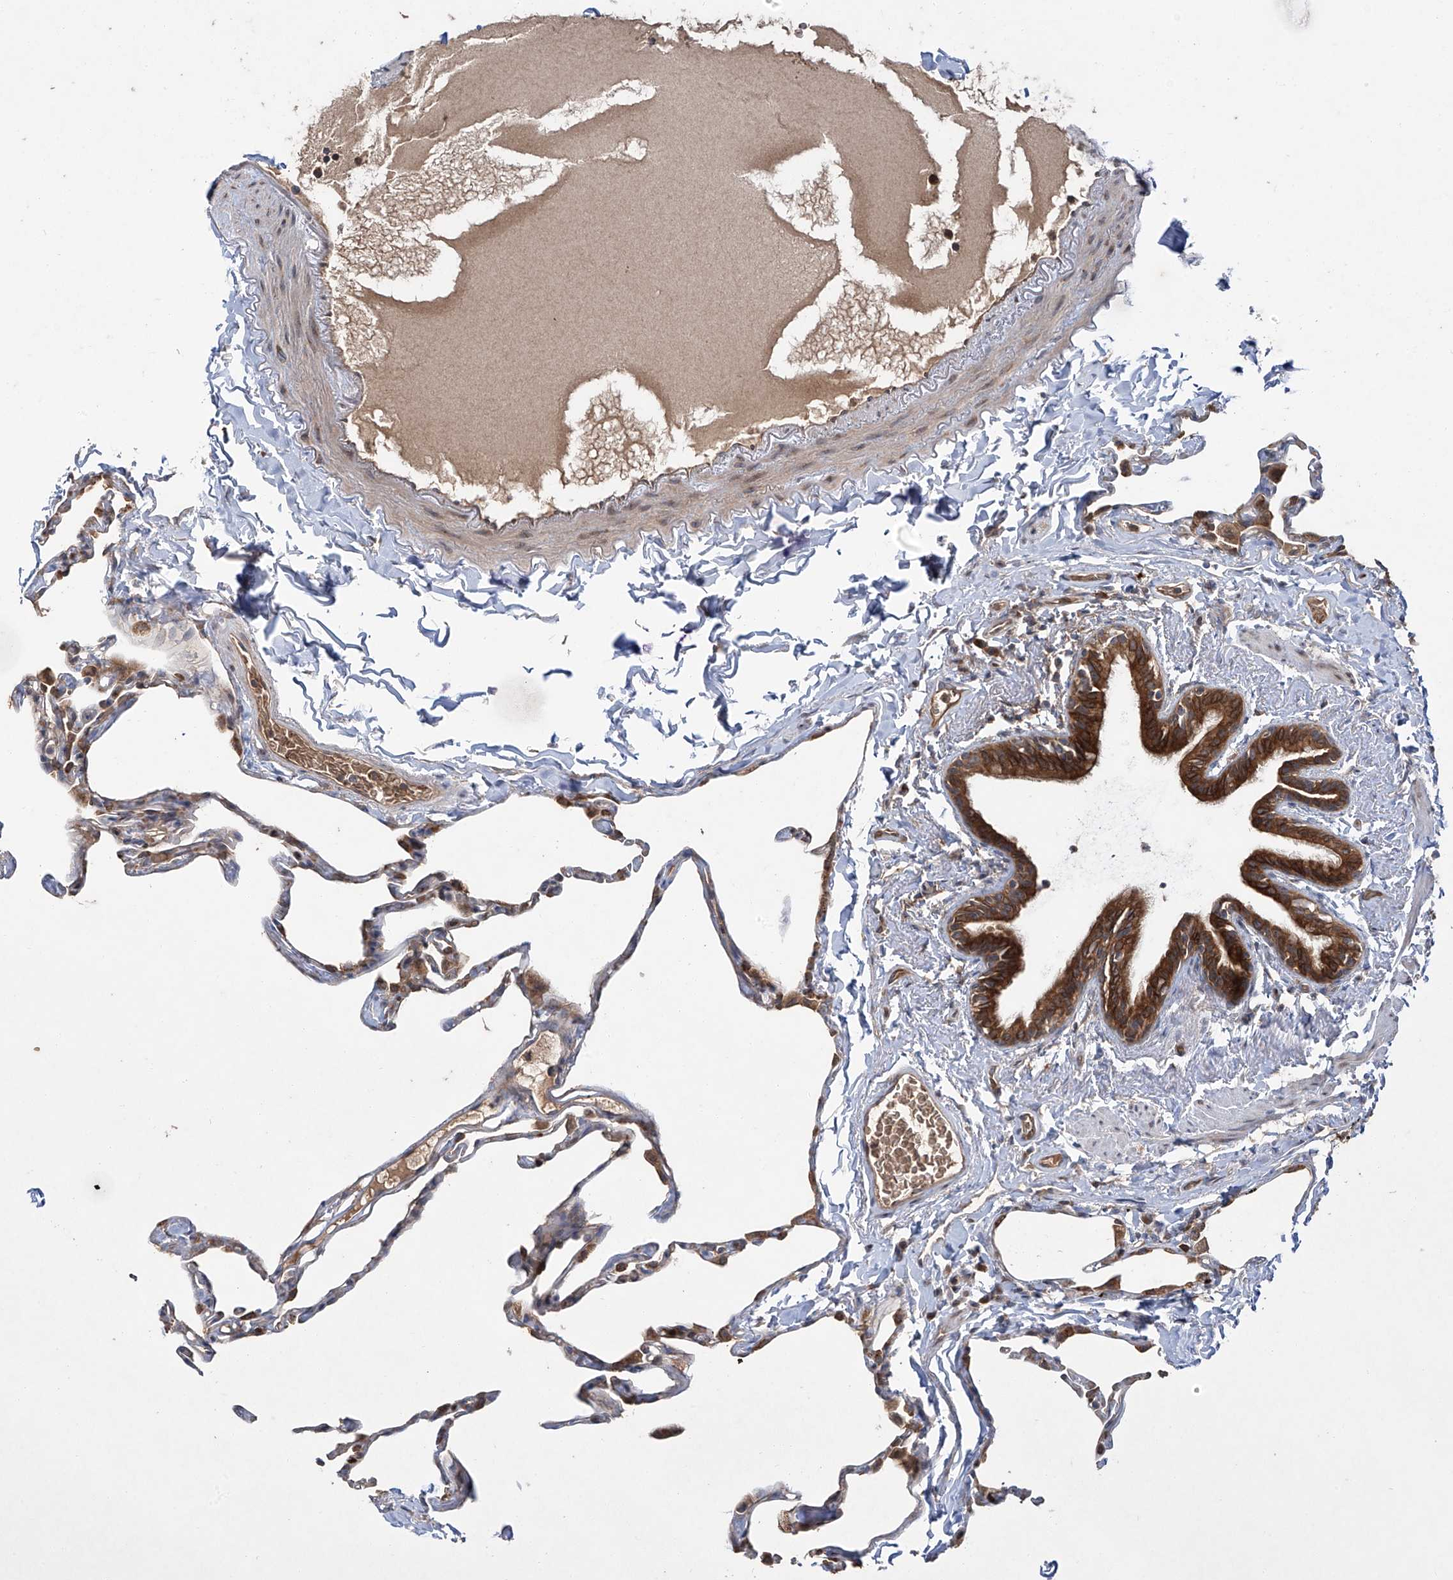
{"staining": {"intensity": "strong", "quantity": "<25%", "location": "cytoplasmic/membranous"}, "tissue": "lung", "cell_type": "Alveolar cells", "image_type": "normal", "snomed": [{"axis": "morphology", "description": "Normal tissue, NOS"}, {"axis": "topography", "description": "Lung"}], "caption": "Strong cytoplasmic/membranous protein staining is identified in approximately <25% of alveolar cells in lung. (Stains: DAB in brown, nuclei in blue, Microscopy: brightfield microscopy at high magnification).", "gene": "ZDHHC9", "patient": {"sex": "male", "age": 65}}